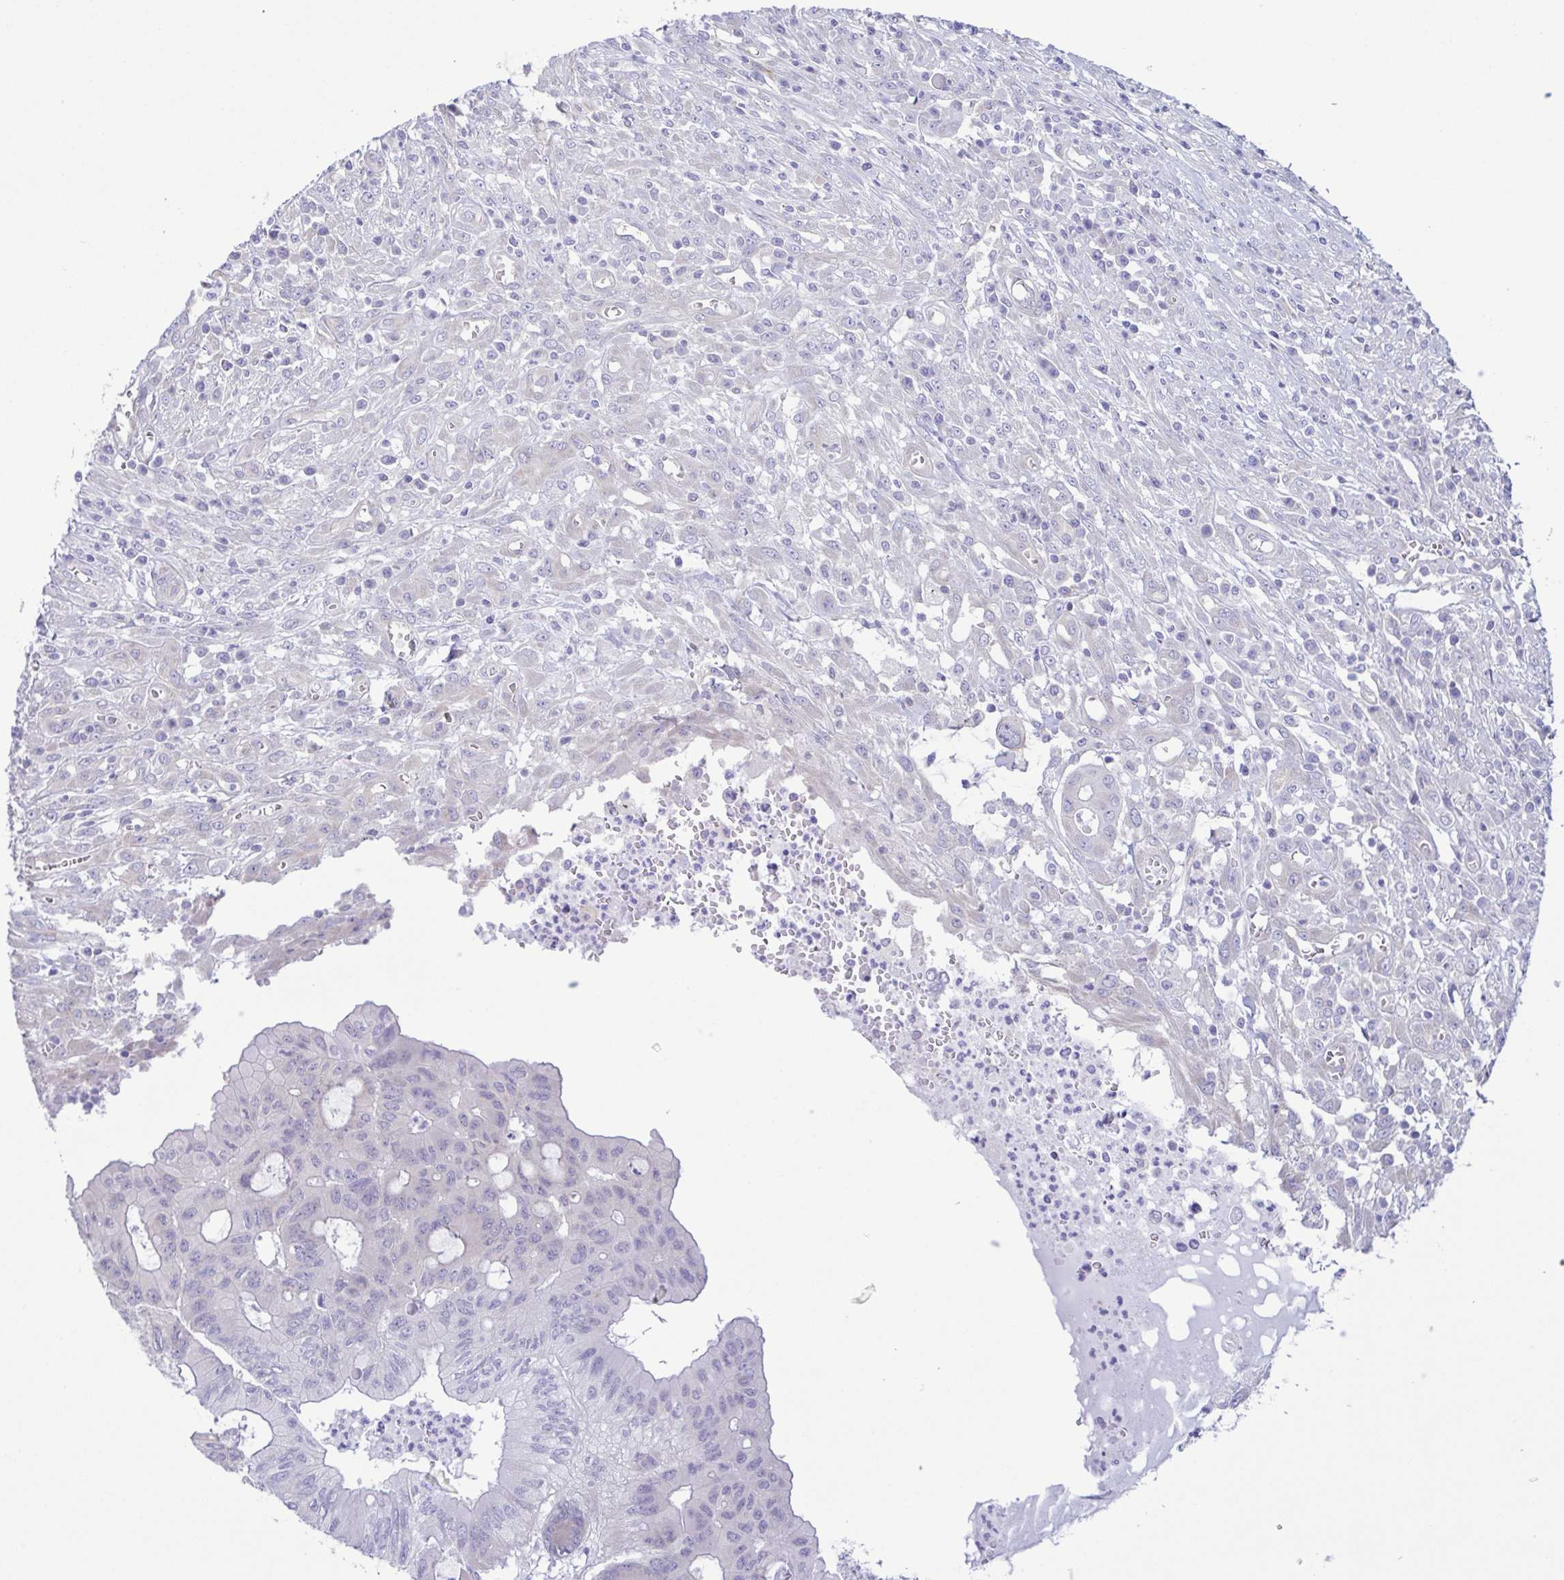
{"staining": {"intensity": "negative", "quantity": "none", "location": "none"}, "tissue": "colorectal cancer", "cell_type": "Tumor cells", "image_type": "cancer", "snomed": [{"axis": "morphology", "description": "Adenocarcinoma, NOS"}, {"axis": "topography", "description": "Colon"}], "caption": "Immunohistochemical staining of human colorectal cancer exhibits no significant positivity in tumor cells.", "gene": "TNNI3", "patient": {"sex": "male", "age": 65}}